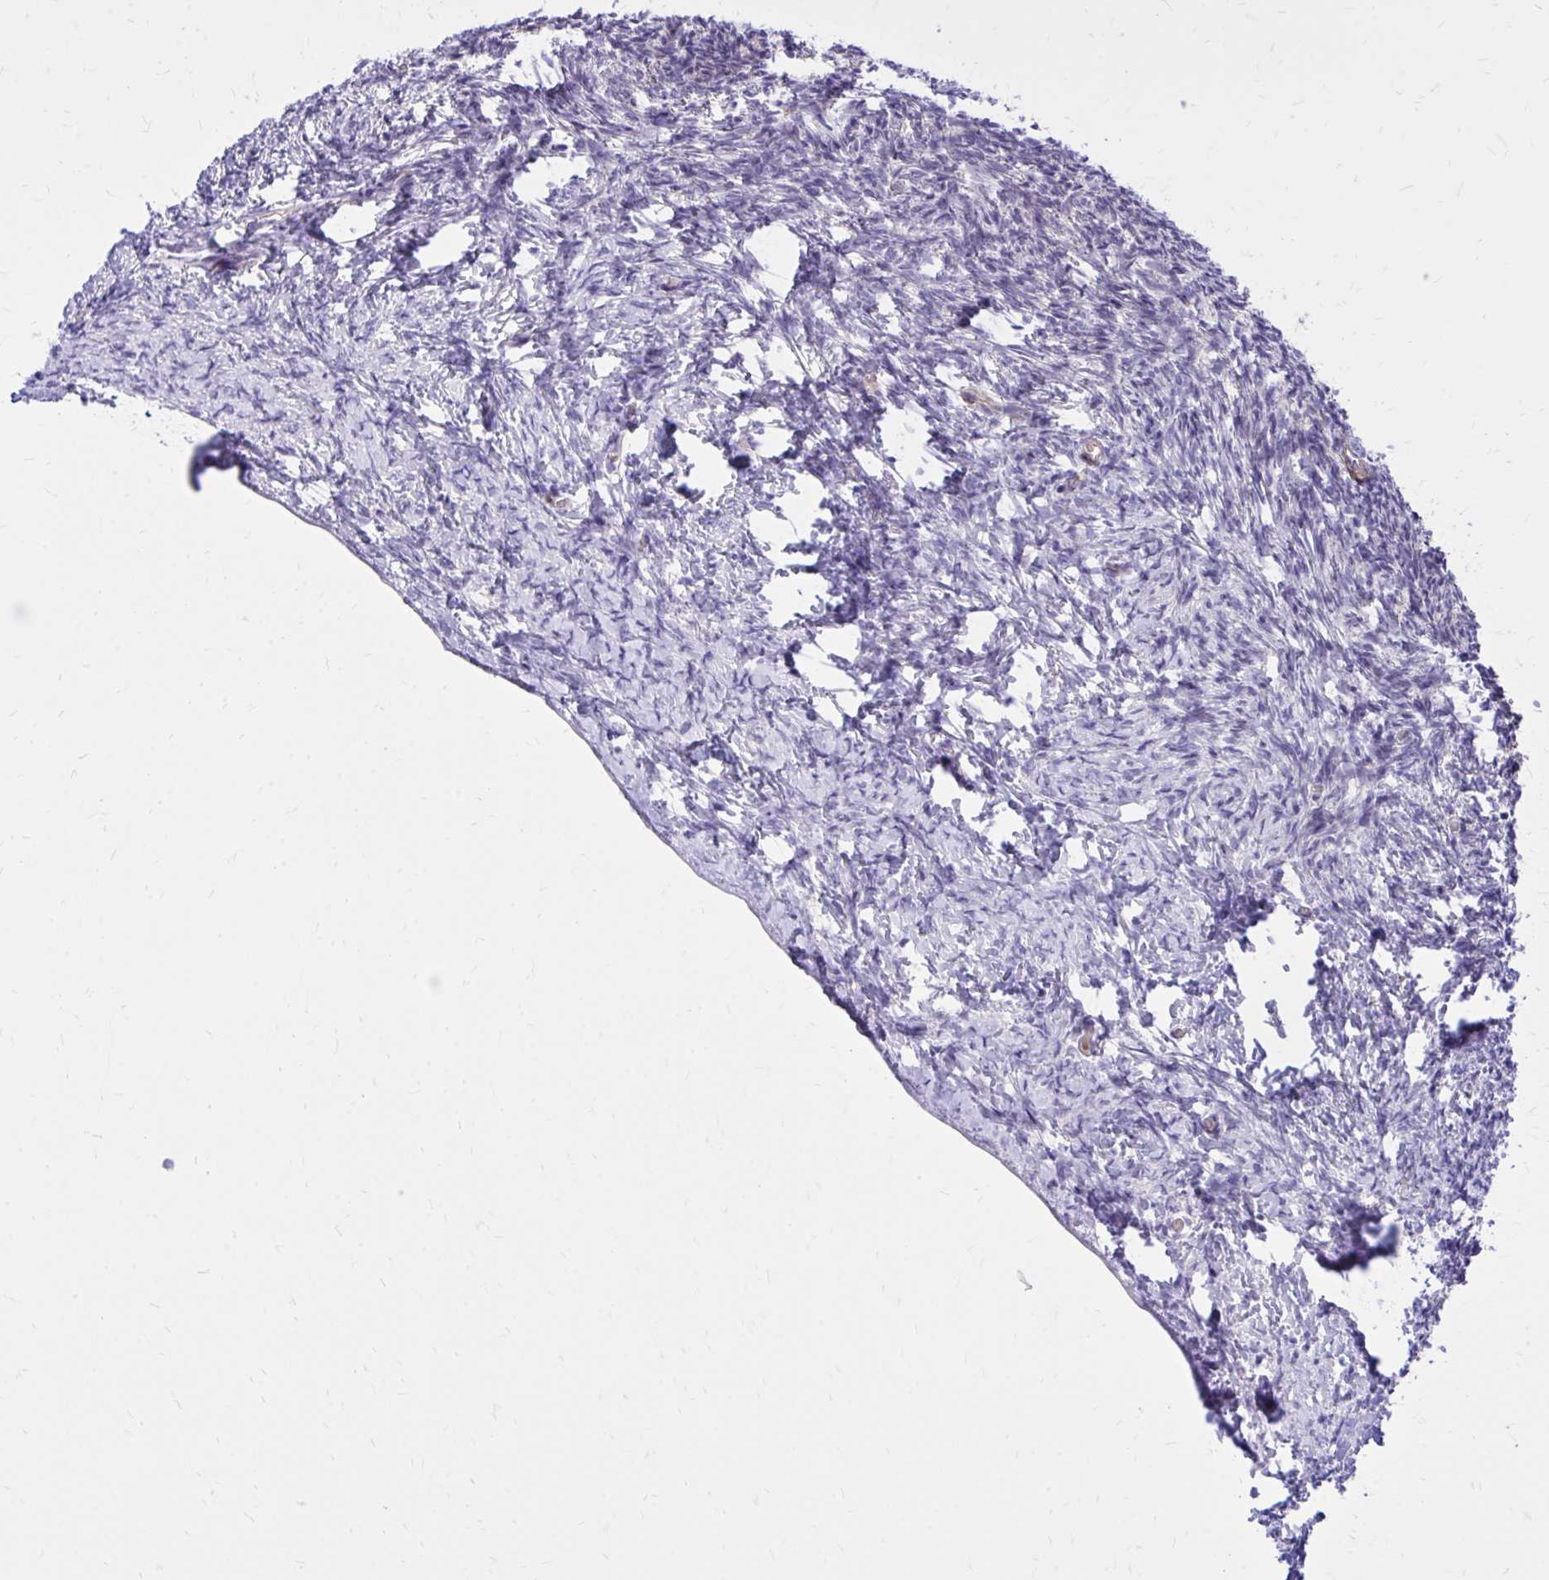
{"staining": {"intensity": "negative", "quantity": "none", "location": "none"}, "tissue": "ovary", "cell_type": "Ovarian stroma cells", "image_type": "normal", "snomed": [{"axis": "morphology", "description": "Normal tissue, NOS"}, {"axis": "topography", "description": "Ovary"}], "caption": "This photomicrograph is of unremarkable ovary stained with immunohistochemistry to label a protein in brown with the nuclei are counter-stained blue. There is no staining in ovarian stroma cells.", "gene": "ADAMTSL1", "patient": {"sex": "female", "age": 39}}